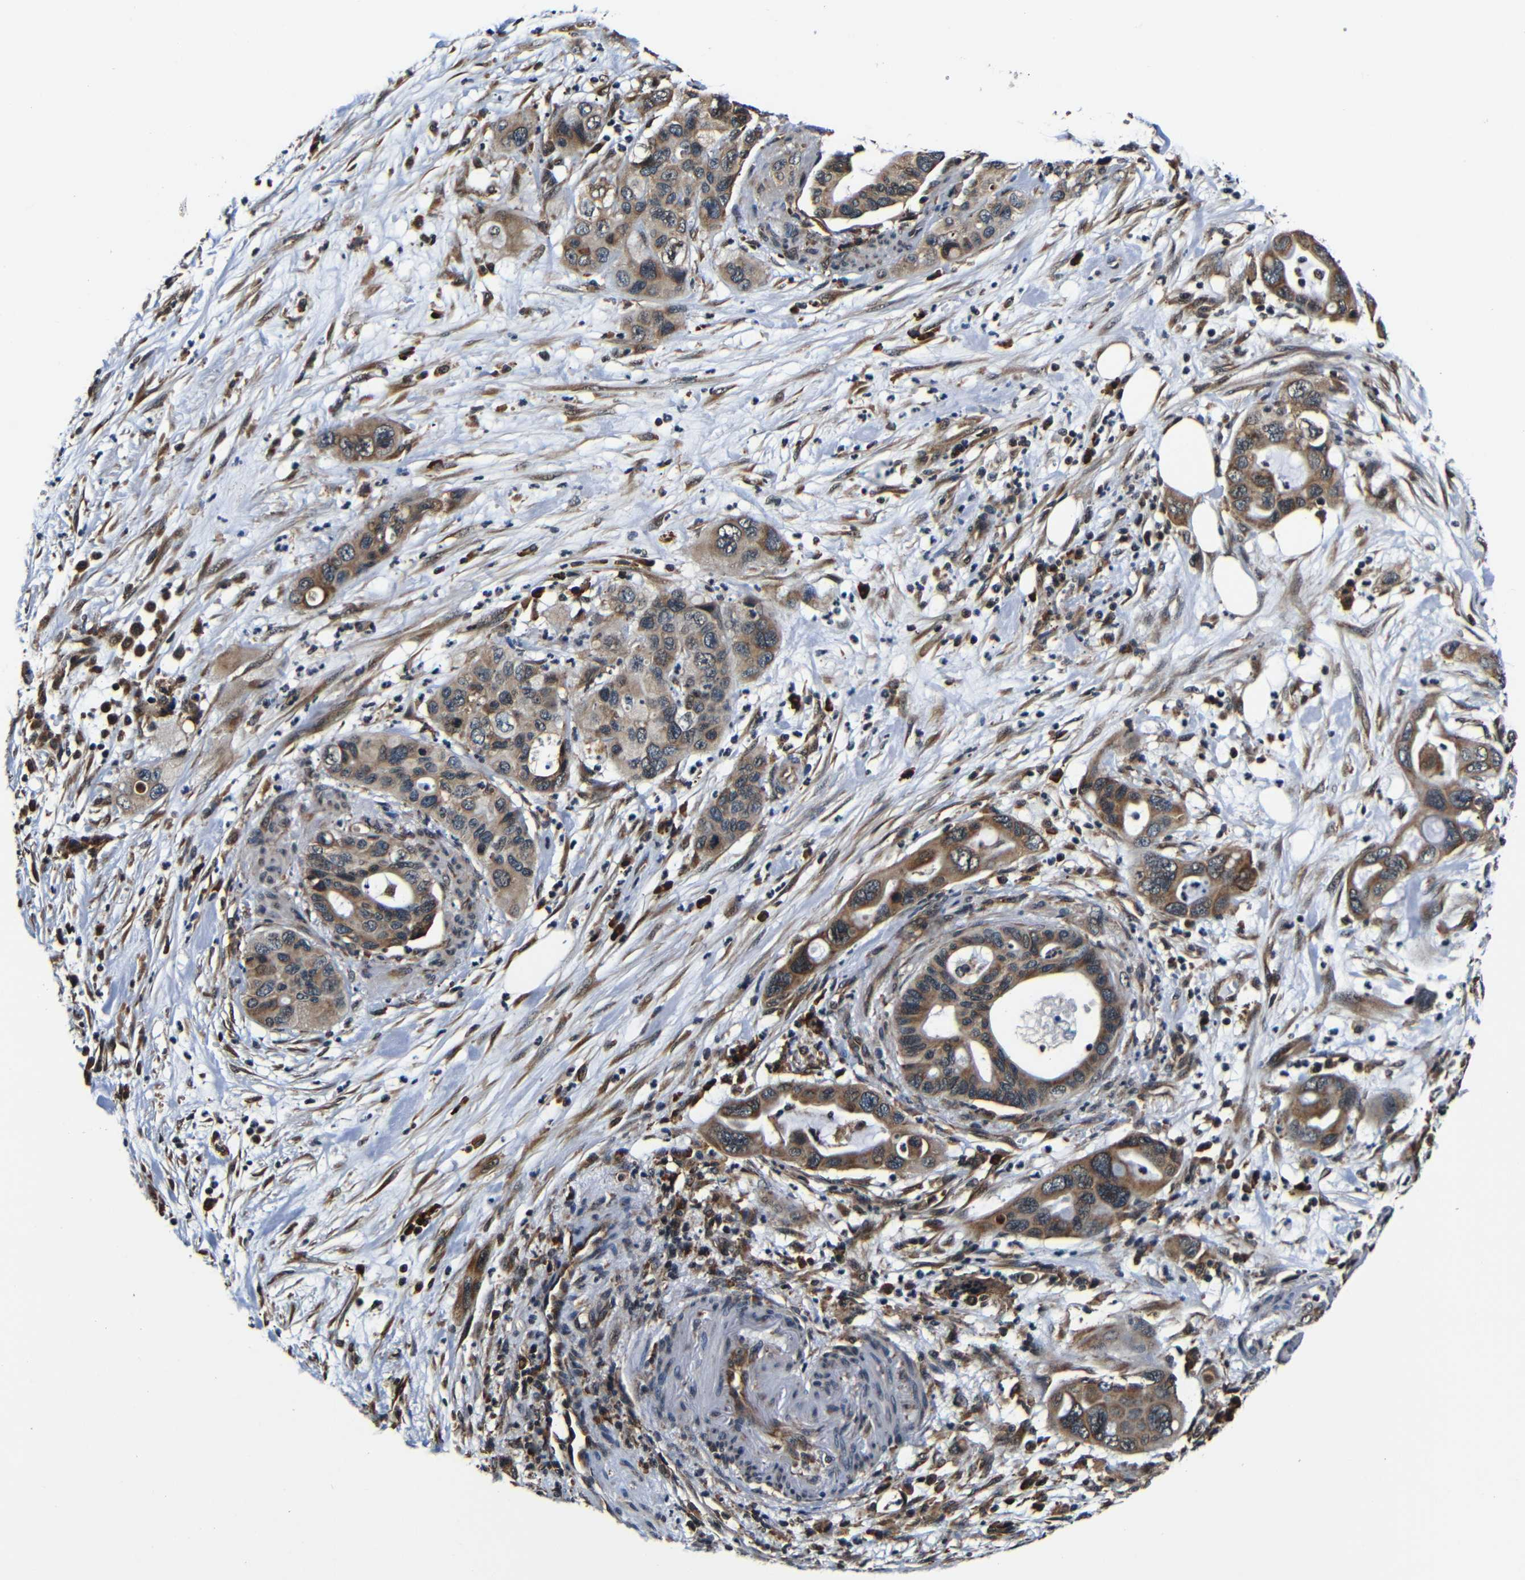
{"staining": {"intensity": "moderate", "quantity": ">75%", "location": "cytoplasmic/membranous"}, "tissue": "pancreatic cancer", "cell_type": "Tumor cells", "image_type": "cancer", "snomed": [{"axis": "morphology", "description": "Adenocarcinoma, NOS"}, {"axis": "topography", "description": "Pancreas"}], "caption": "This is an image of immunohistochemistry (IHC) staining of pancreatic cancer, which shows moderate staining in the cytoplasmic/membranous of tumor cells.", "gene": "NCBP3", "patient": {"sex": "female", "age": 71}}